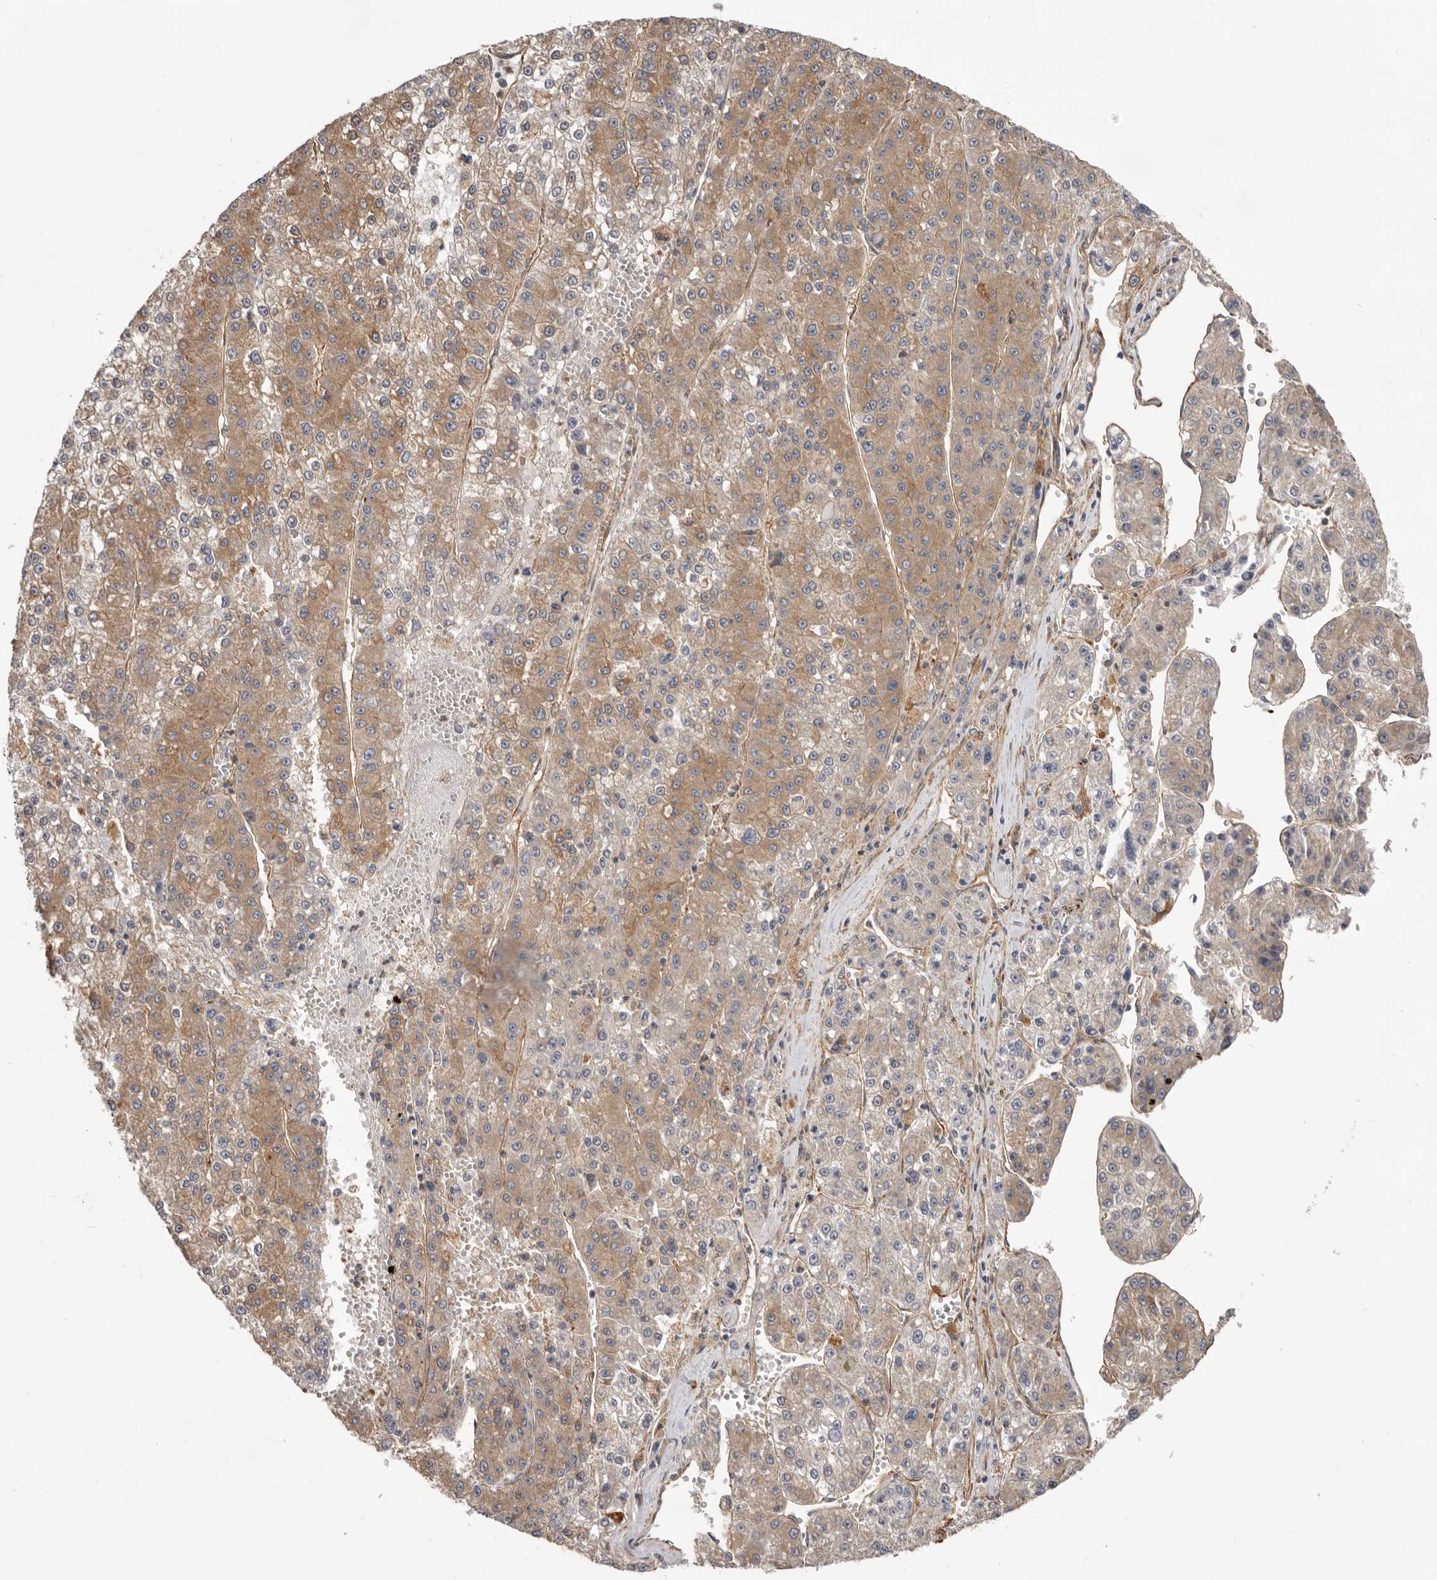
{"staining": {"intensity": "moderate", "quantity": ">75%", "location": "cytoplasmic/membranous"}, "tissue": "liver cancer", "cell_type": "Tumor cells", "image_type": "cancer", "snomed": [{"axis": "morphology", "description": "Carcinoma, Hepatocellular, NOS"}, {"axis": "topography", "description": "Liver"}], "caption": "Approximately >75% of tumor cells in human liver cancer demonstrate moderate cytoplasmic/membranous protein expression as visualized by brown immunohistochemical staining.", "gene": "ENAH", "patient": {"sex": "female", "age": 73}}